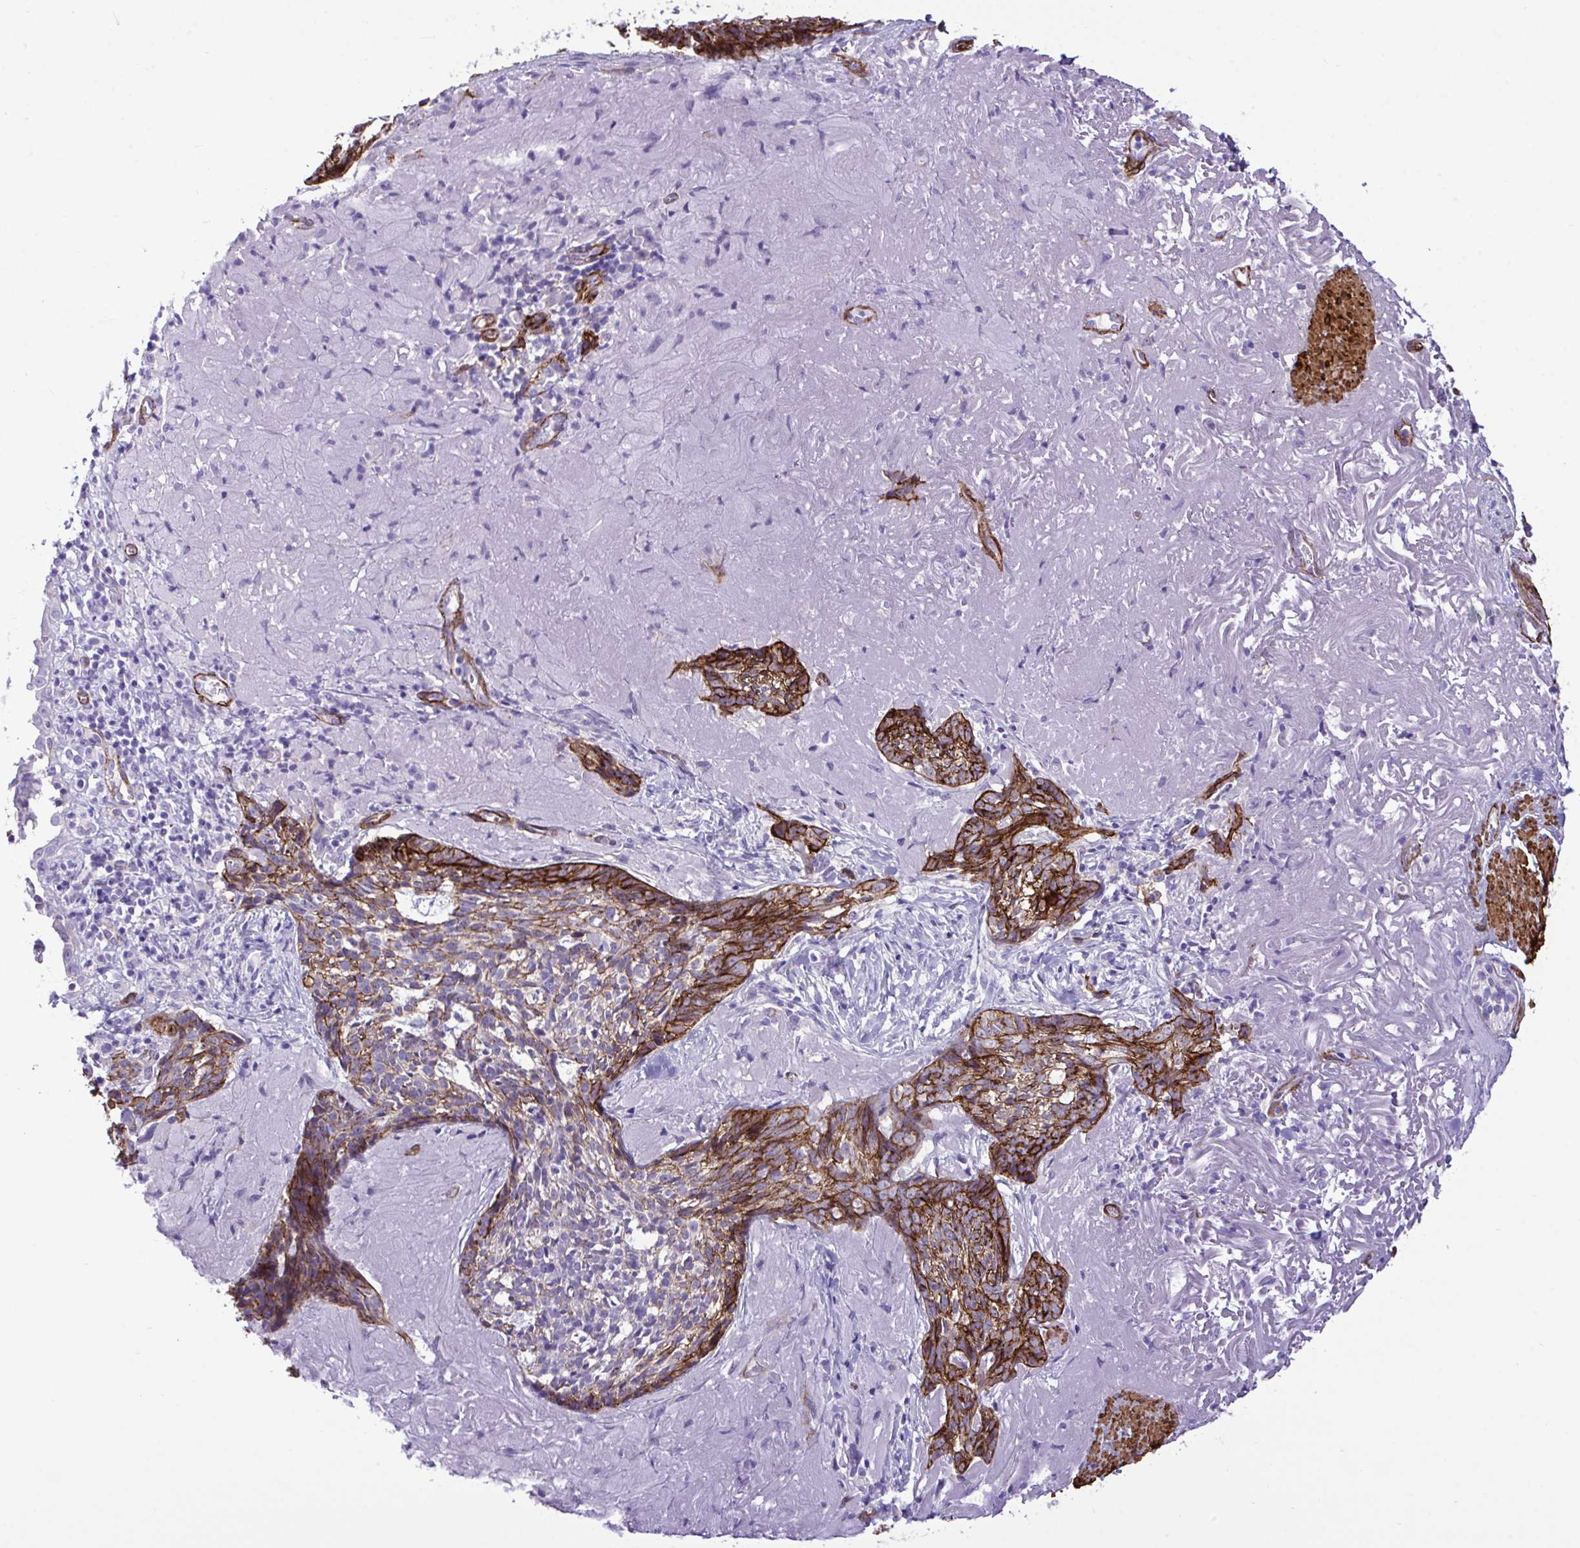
{"staining": {"intensity": "strong", "quantity": "25%-75%", "location": "cytoplasmic/membranous"}, "tissue": "skin cancer", "cell_type": "Tumor cells", "image_type": "cancer", "snomed": [{"axis": "morphology", "description": "Basal cell carcinoma"}, {"axis": "topography", "description": "Skin"}, {"axis": "topography", "description": "Skin of face"}], "caption": "Tumor cells demonstrate high levels of strong cytoplasmic/membranous staining in approximately 25%-75% of cells in skin cancer.", "gene": "SYNPO2L", "patient": {"sex": "female", "age": 95}}